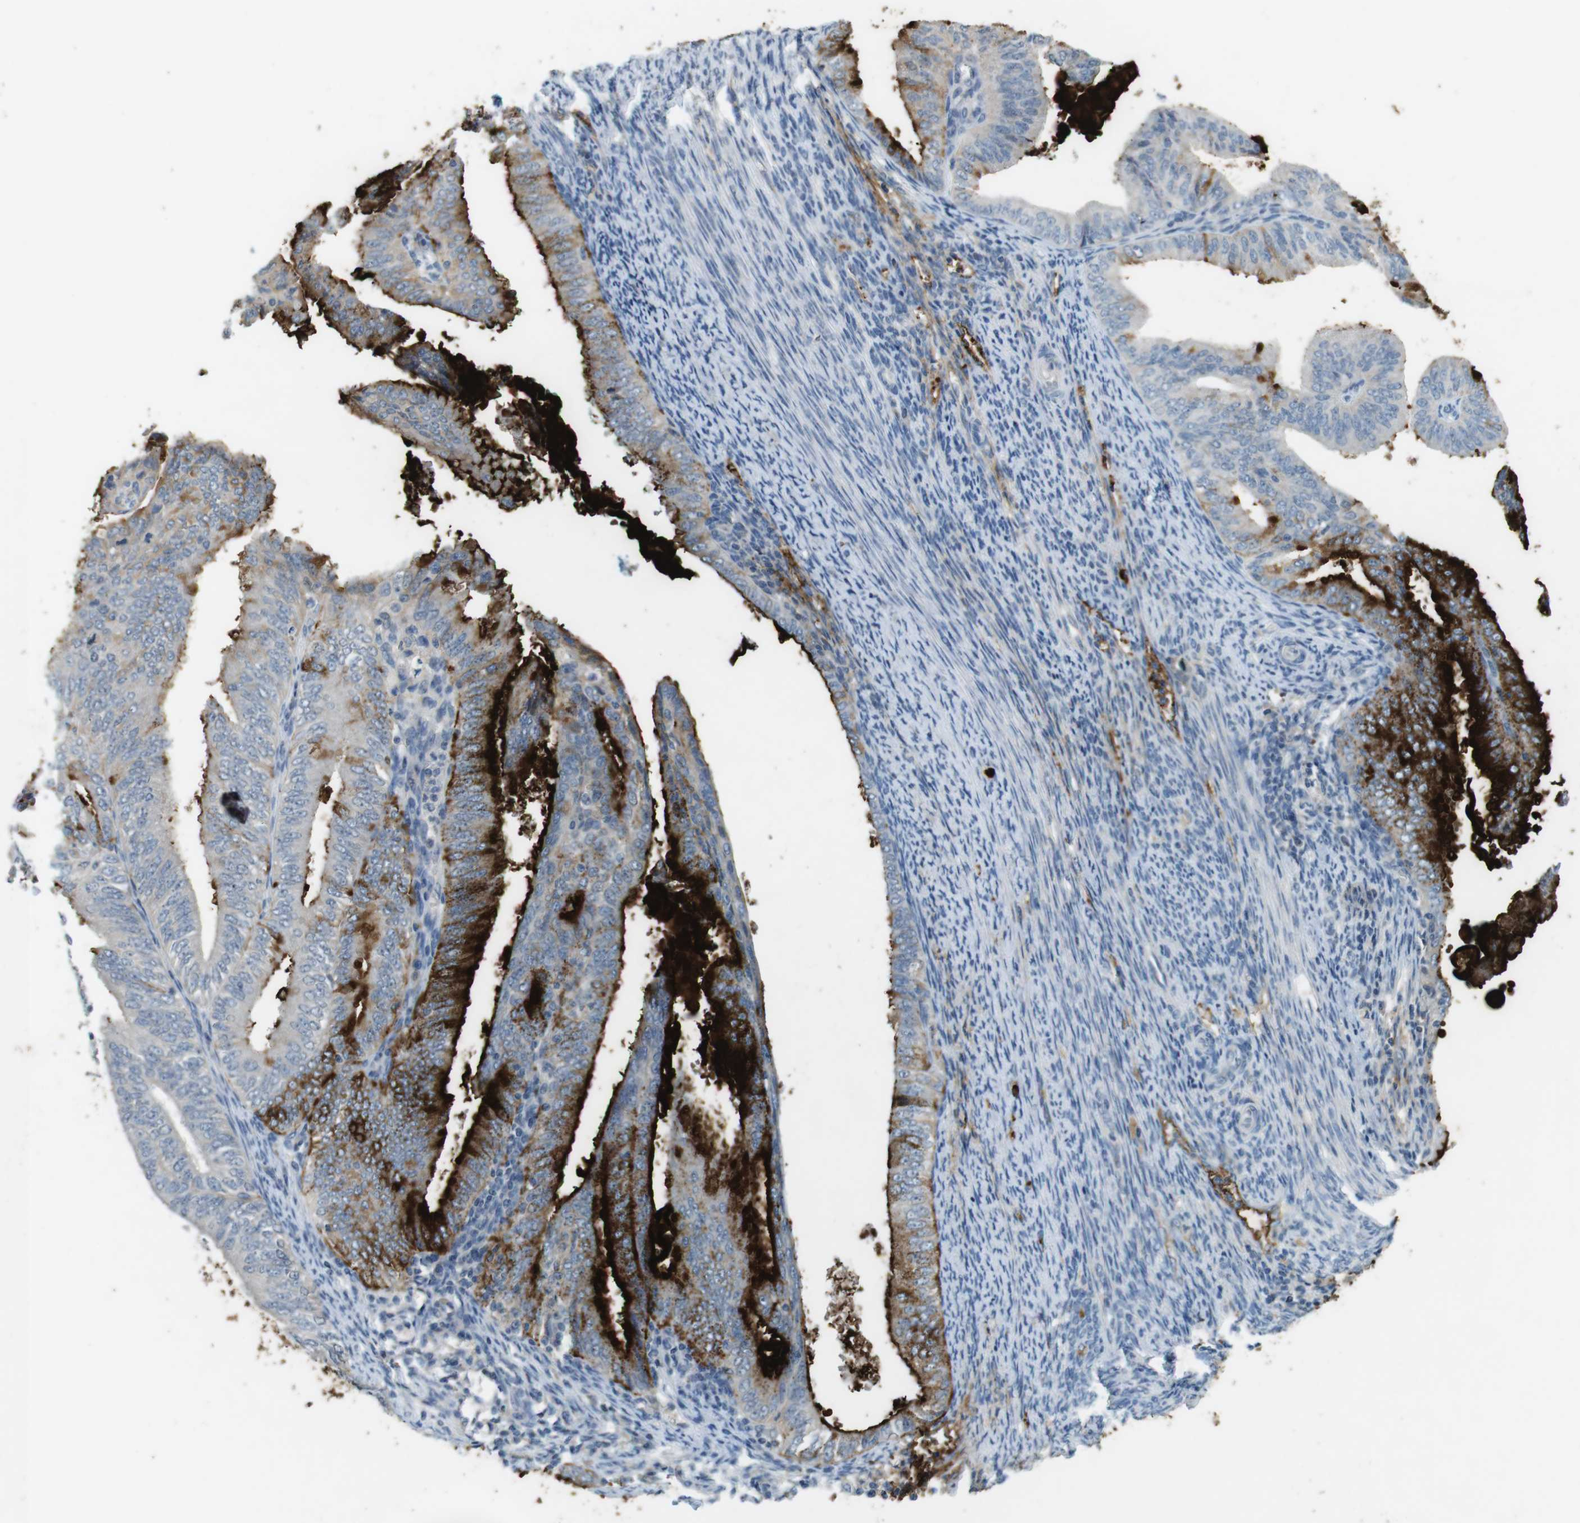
{"staining": {"intensity": "strong", "quantity": "25%-75%", "location": "cytoplasmic/membranous"}, "tissue": "endometrial cancer", "cell_type": "Tumor cells", "image_type": "cancer", "snomed": [{"axis": "morphology", "description": "Adenocarcinoma, NOS"}, {"axis": "topography", "description": "Endometrium"}], "caption": "Endometrial cancer (adenocarcinoma) stained for a protein demonstrates strong cytoplasmic/membranous positivity in tumor cells. (Stains: DAB (3,3'-diaminobenzidine) in brown, nuclei in blue, Microscopy: brightfield microscopy at high magnification).", "gene": "MUC5B", "patient": {"sex": "female", "age": 58}}